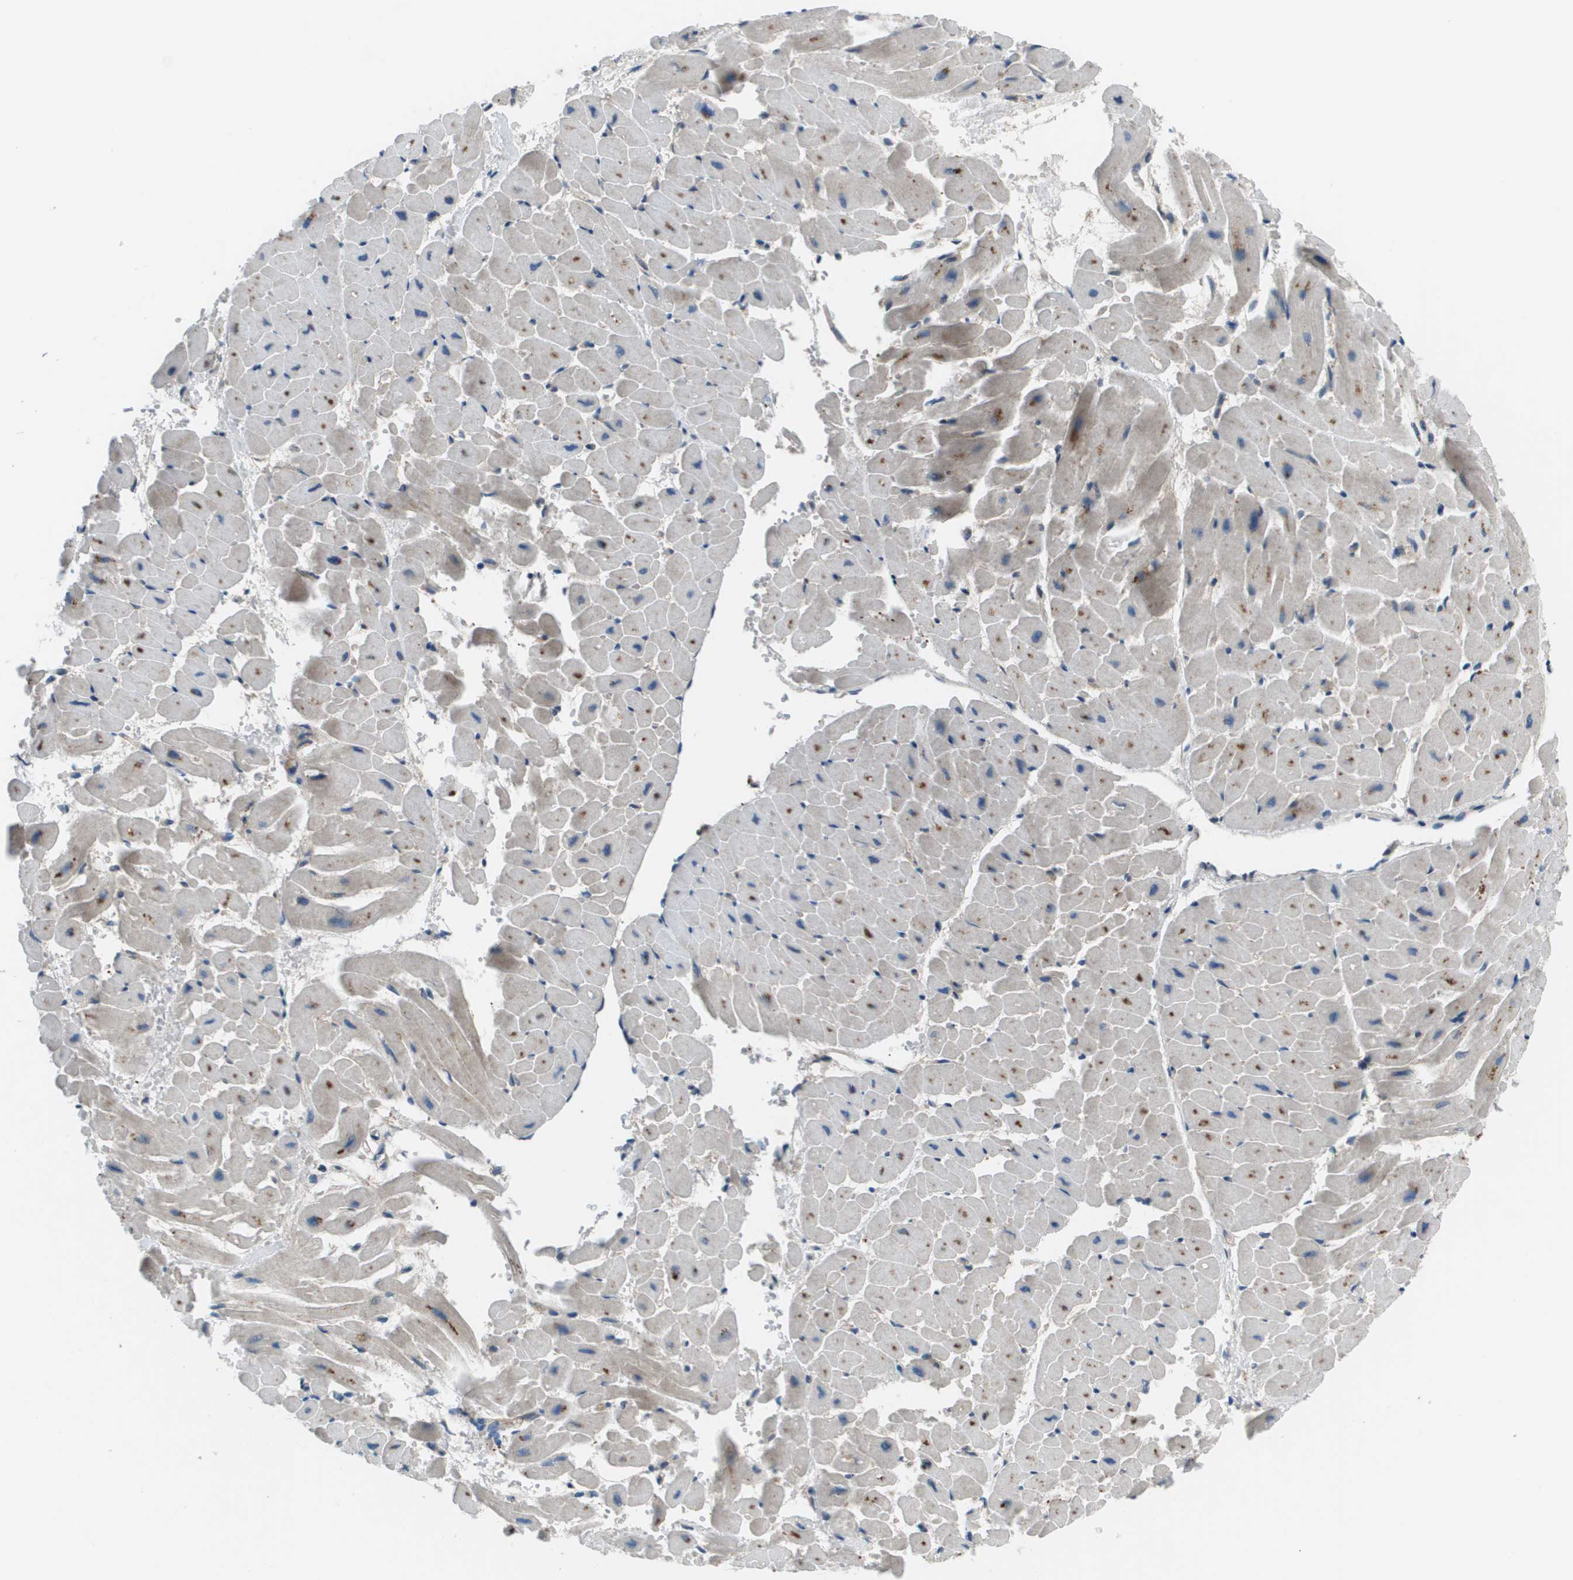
{"staining": {"intensity": "moderate", "quantity": "<25%", "location": "cytoplasmic/membranous"}, "tissue": "heart muscle", "cell_type": "Cardiomyocytes", "image_type": "normal", "snomed": [{"axis": "morphology", "description": "Normal tissue, NOS"}, {"axis": "topography", "description": "Heart"}], "caption": "This is a micrograph of immunohistochemistry (IHC) staining of benign heart muscle, which shows moderate expression in the cytoplasmic/membranous of cardiomyocytes.", "gene": "PCOLCE", "patient": {"sex": "male", "age": 45}}